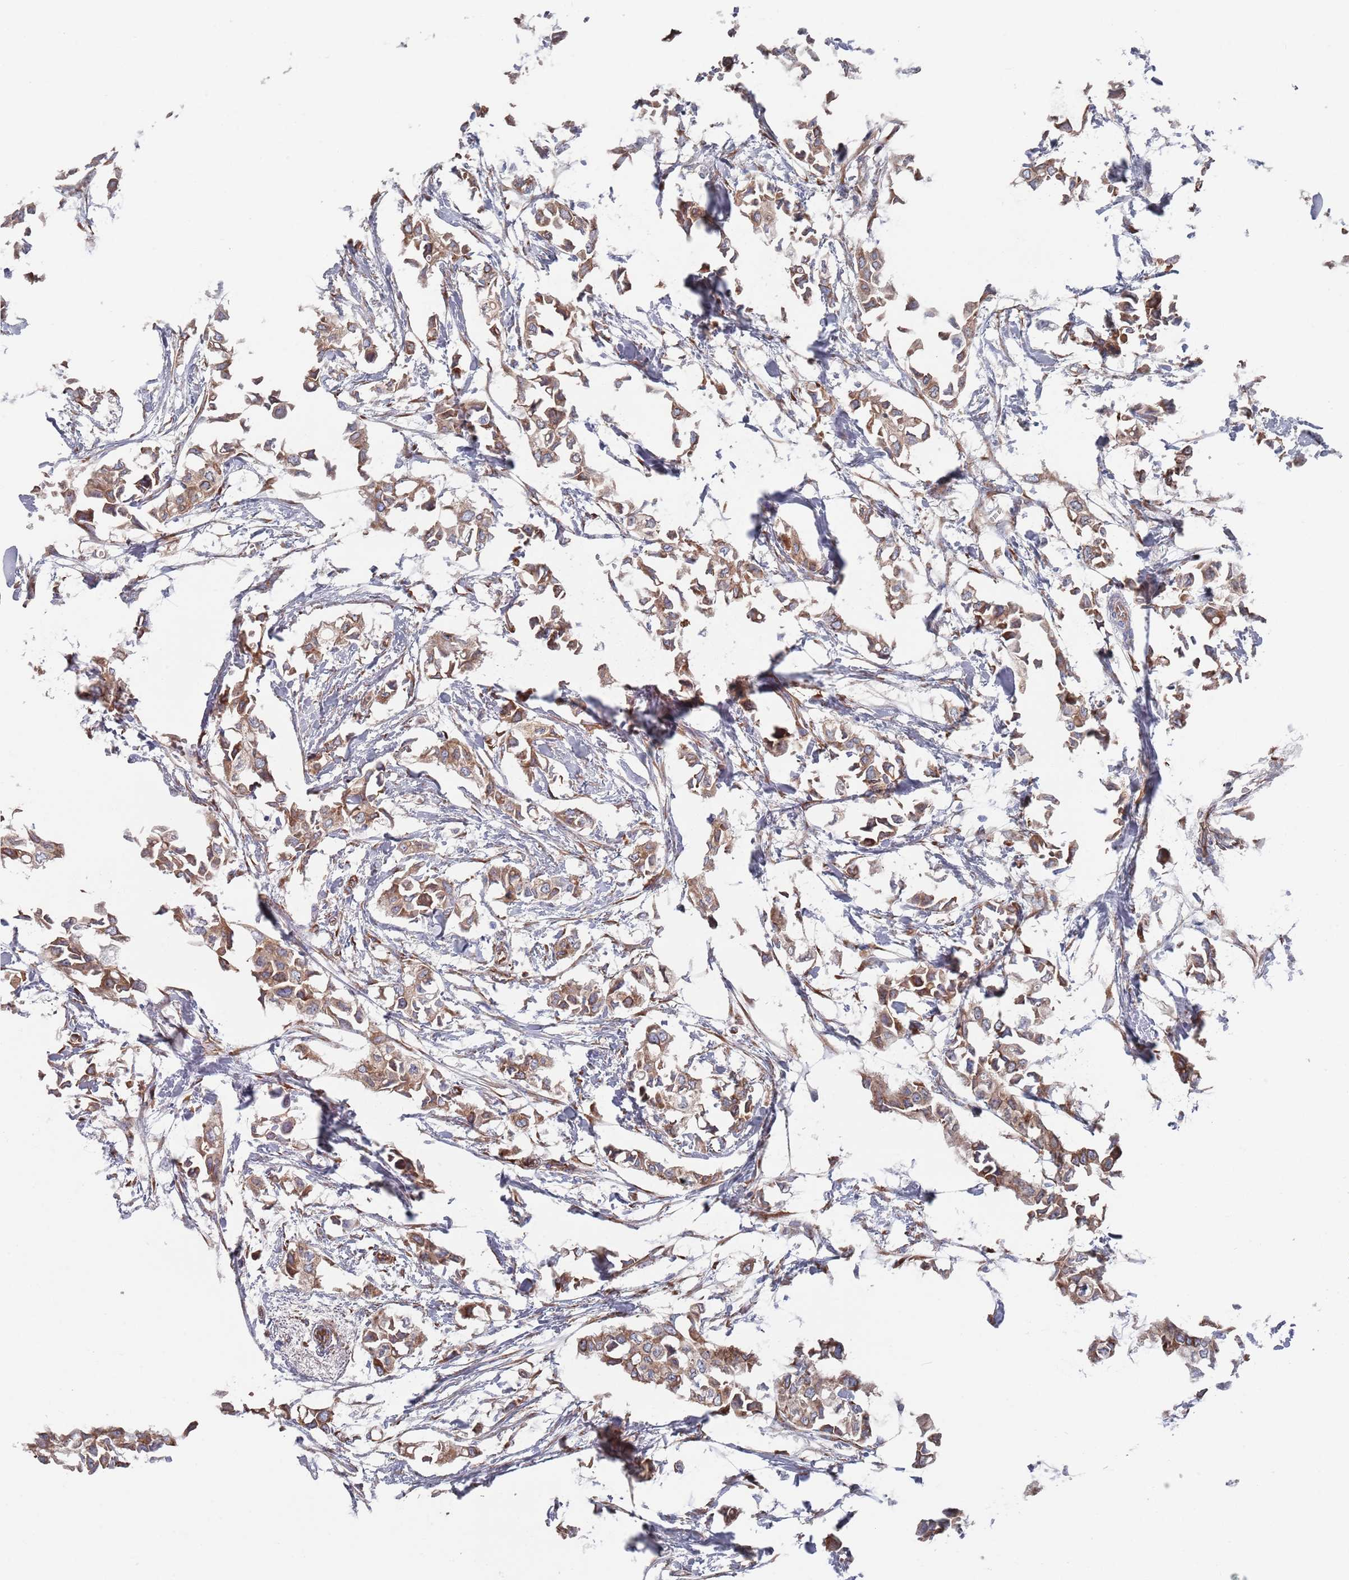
{"staining": {"intensity": "moderate", "quantity": ">75%", "location": "cytoplasmic/membranous"}, "tissue": "breast cancer", "cell_type": "Tumor cells", "image_type": "cancer", "snomed": [{"axis": "morphology", "description": "Duct carcinoma"}, {"axis": "topography", "description": "Breast"}], "caption": "The photomicrograph displays staining of infiltrating ductal carcinoma (breast), revealing moderate cytoplasmic/membranous protein staining (brown color) within tumor cells. (IHC, brightfield microscopy, high magnification).", "gene": "CCDC106", "patient": {"sex": "female", "age": 41}}